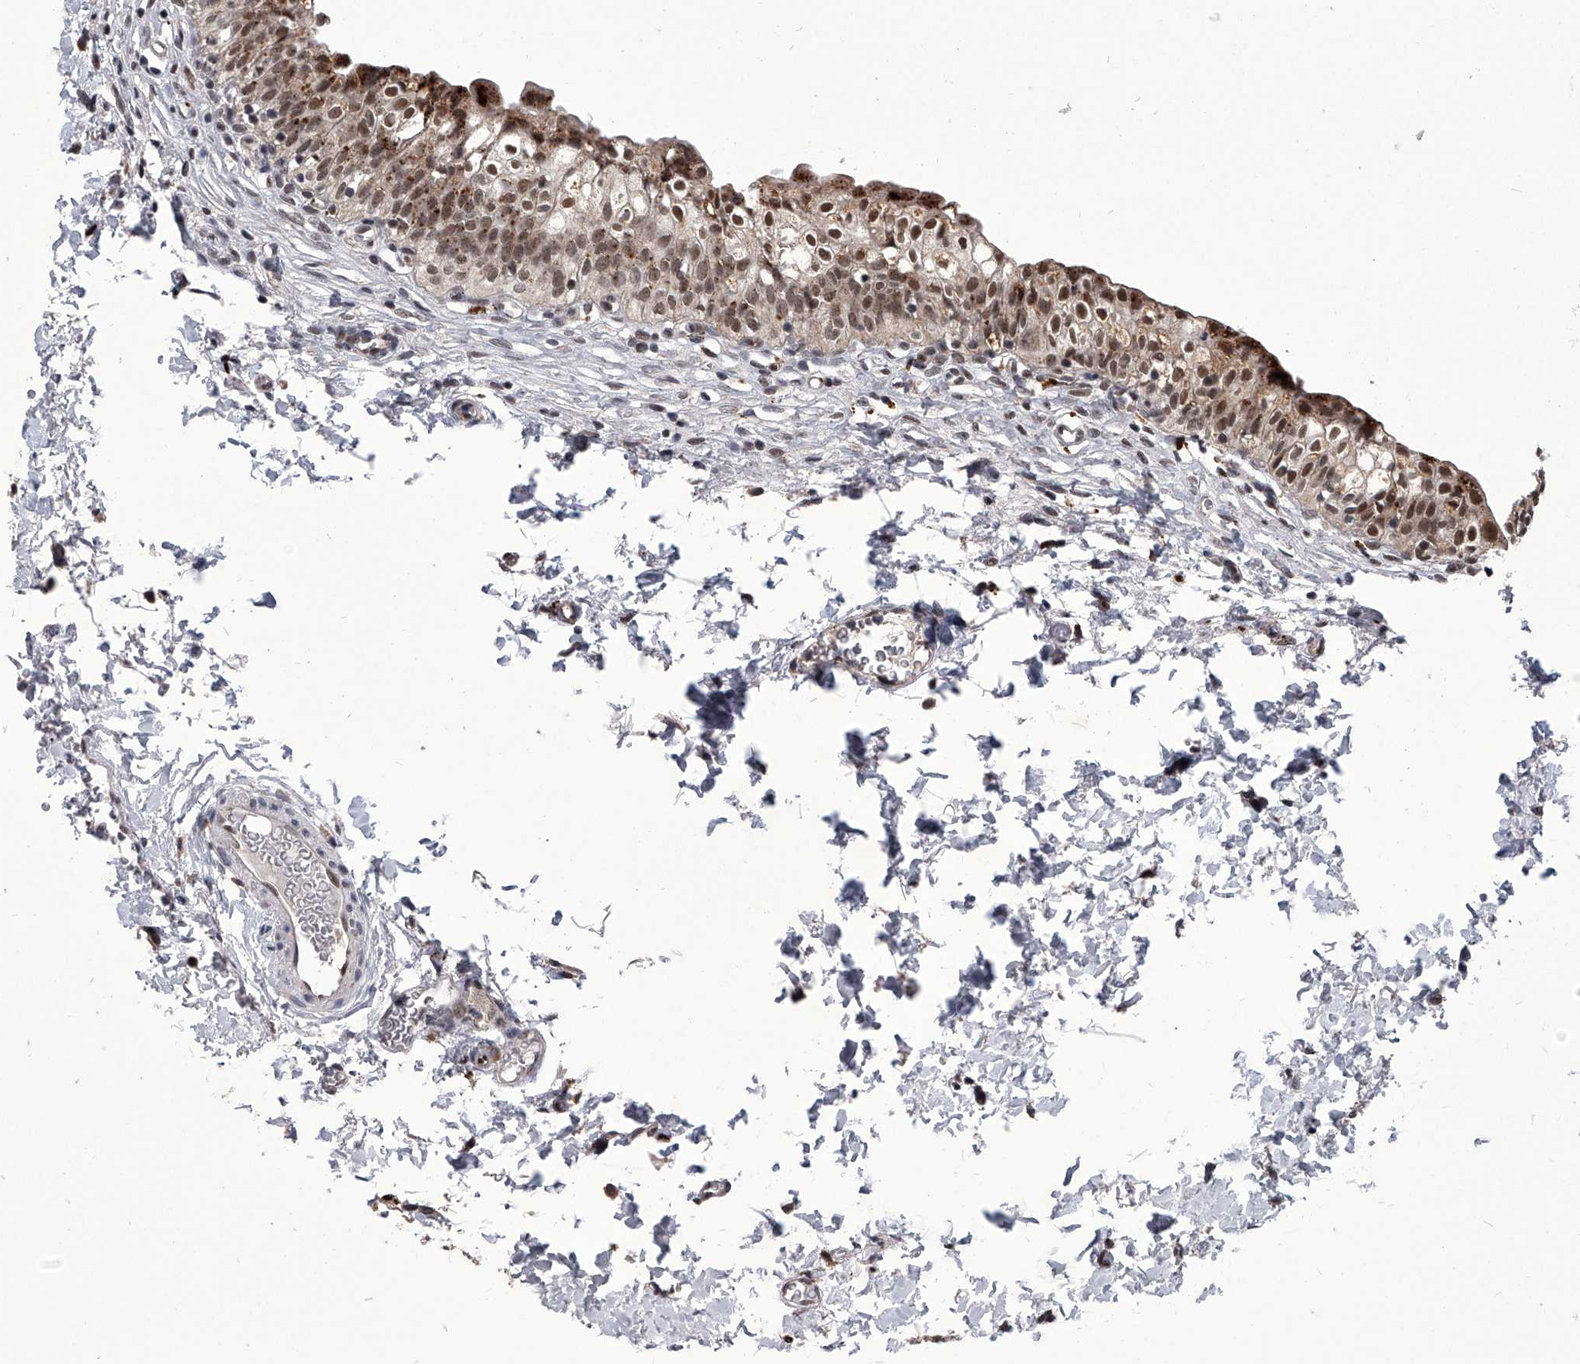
{"staining": {"intensity": "moderate", "quantity": ">75%", "location": "cytoplasmic/membranous,nuclear"}, "tissue": "urinary bladder", "cell_type": "Urothelial cells", "image_type": "normal", "snomed": [{"axis": "morphology", "description": "Normal tissue, NOS"}, {"axis": "topography", "description": "Urinary bladder"}], "caption": "Protein staining displays moderate cytoplasmic/membranous,nuclear staining in approximately >75% of urothelial cells in benign urinary bladder. Using DAB (brown) and hematoxylin (blue) stains, captured at high magnification using brightfield microscopy.", "gene": "CMTR1", "patient": {"sex": "male", "age": 55}}